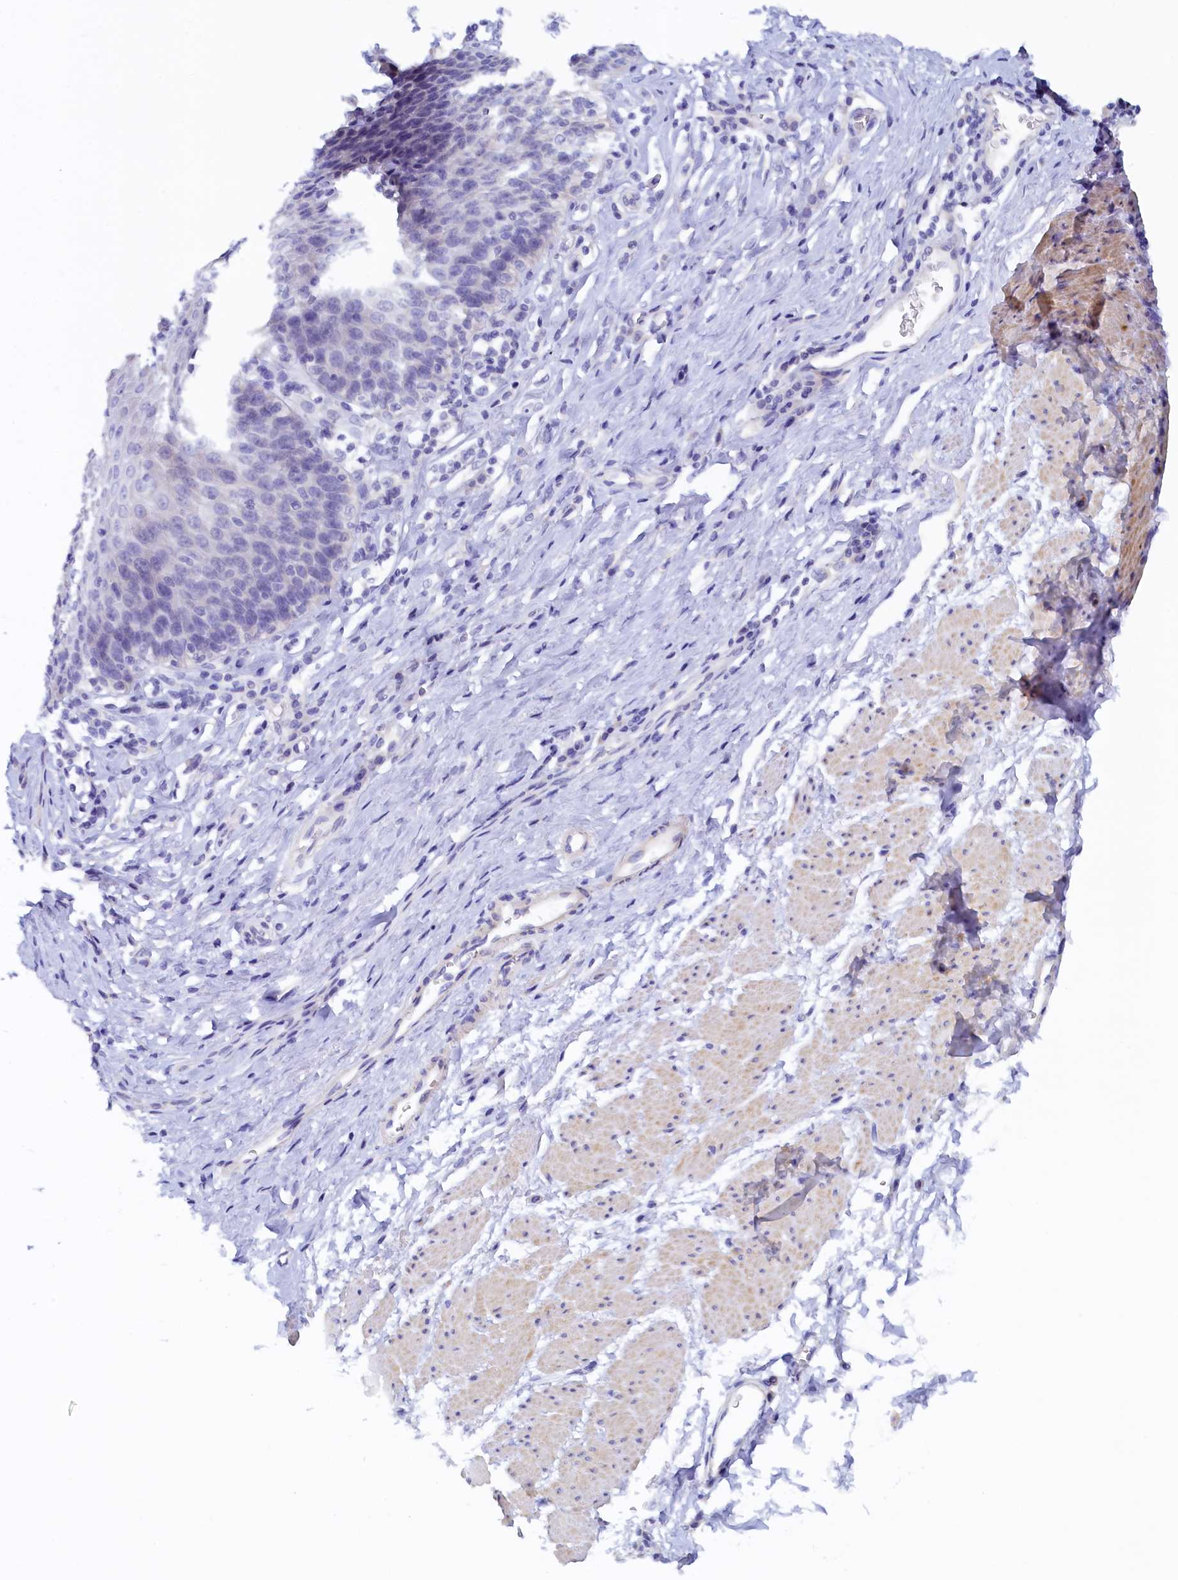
{"staining": {"intensity": "negative", "quantity": "none", "location": "none"}, "tissue": "esophagus", "cell_type": "Squamous epithelial cells", "image_type": "normal", "snomed": [{"axis": "morphology", "description": "Normal tissue, NOS"}, {"axis": "topography", "description": "Esophagus"}], "caption": "The micrograph demonstrates no significant expression in squamous epithelial cells of esophagus.", "gene": "DTD1", "patient": {"sex": "female", "age": 61}}